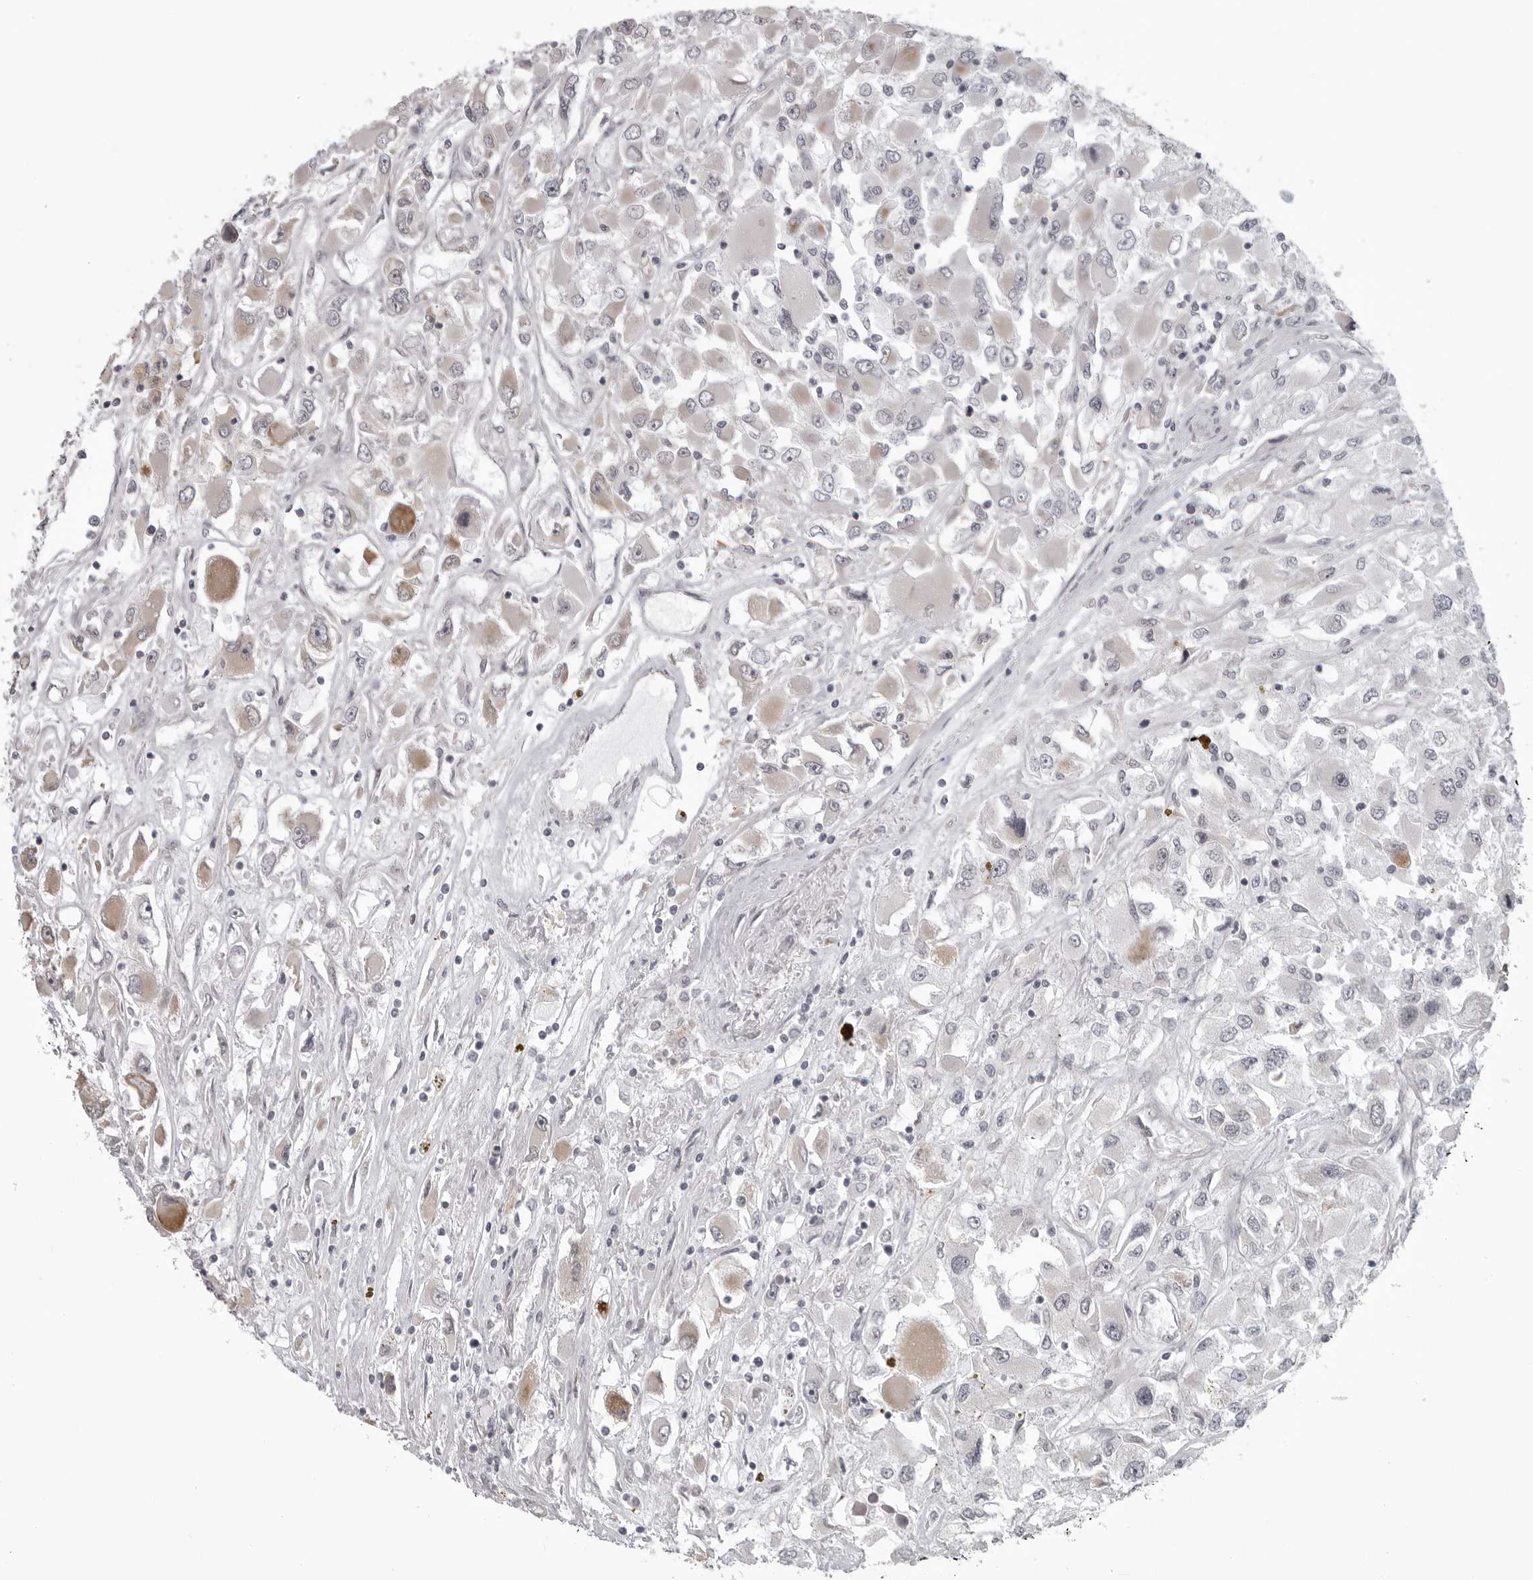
{"staining": {"intensity": "moderate", "quantity": "<25%", "location": "cytoplasmic/membranous"}, "tissue": "renal cancer", "cell_type": "Tumor cells", "image_type": "cancer", "snomed": [{"axis": "morphology", "description": "Adenocarcinoma, NOS"}, {"axis": "topography", "description": "Kidney"}], "caption": "Renal adenocarcinoma stained with a protein marker reveals moderate staining in tumor cells.", "gene": "MAPK12", "patient": {"sex": "female", "age": 52}}